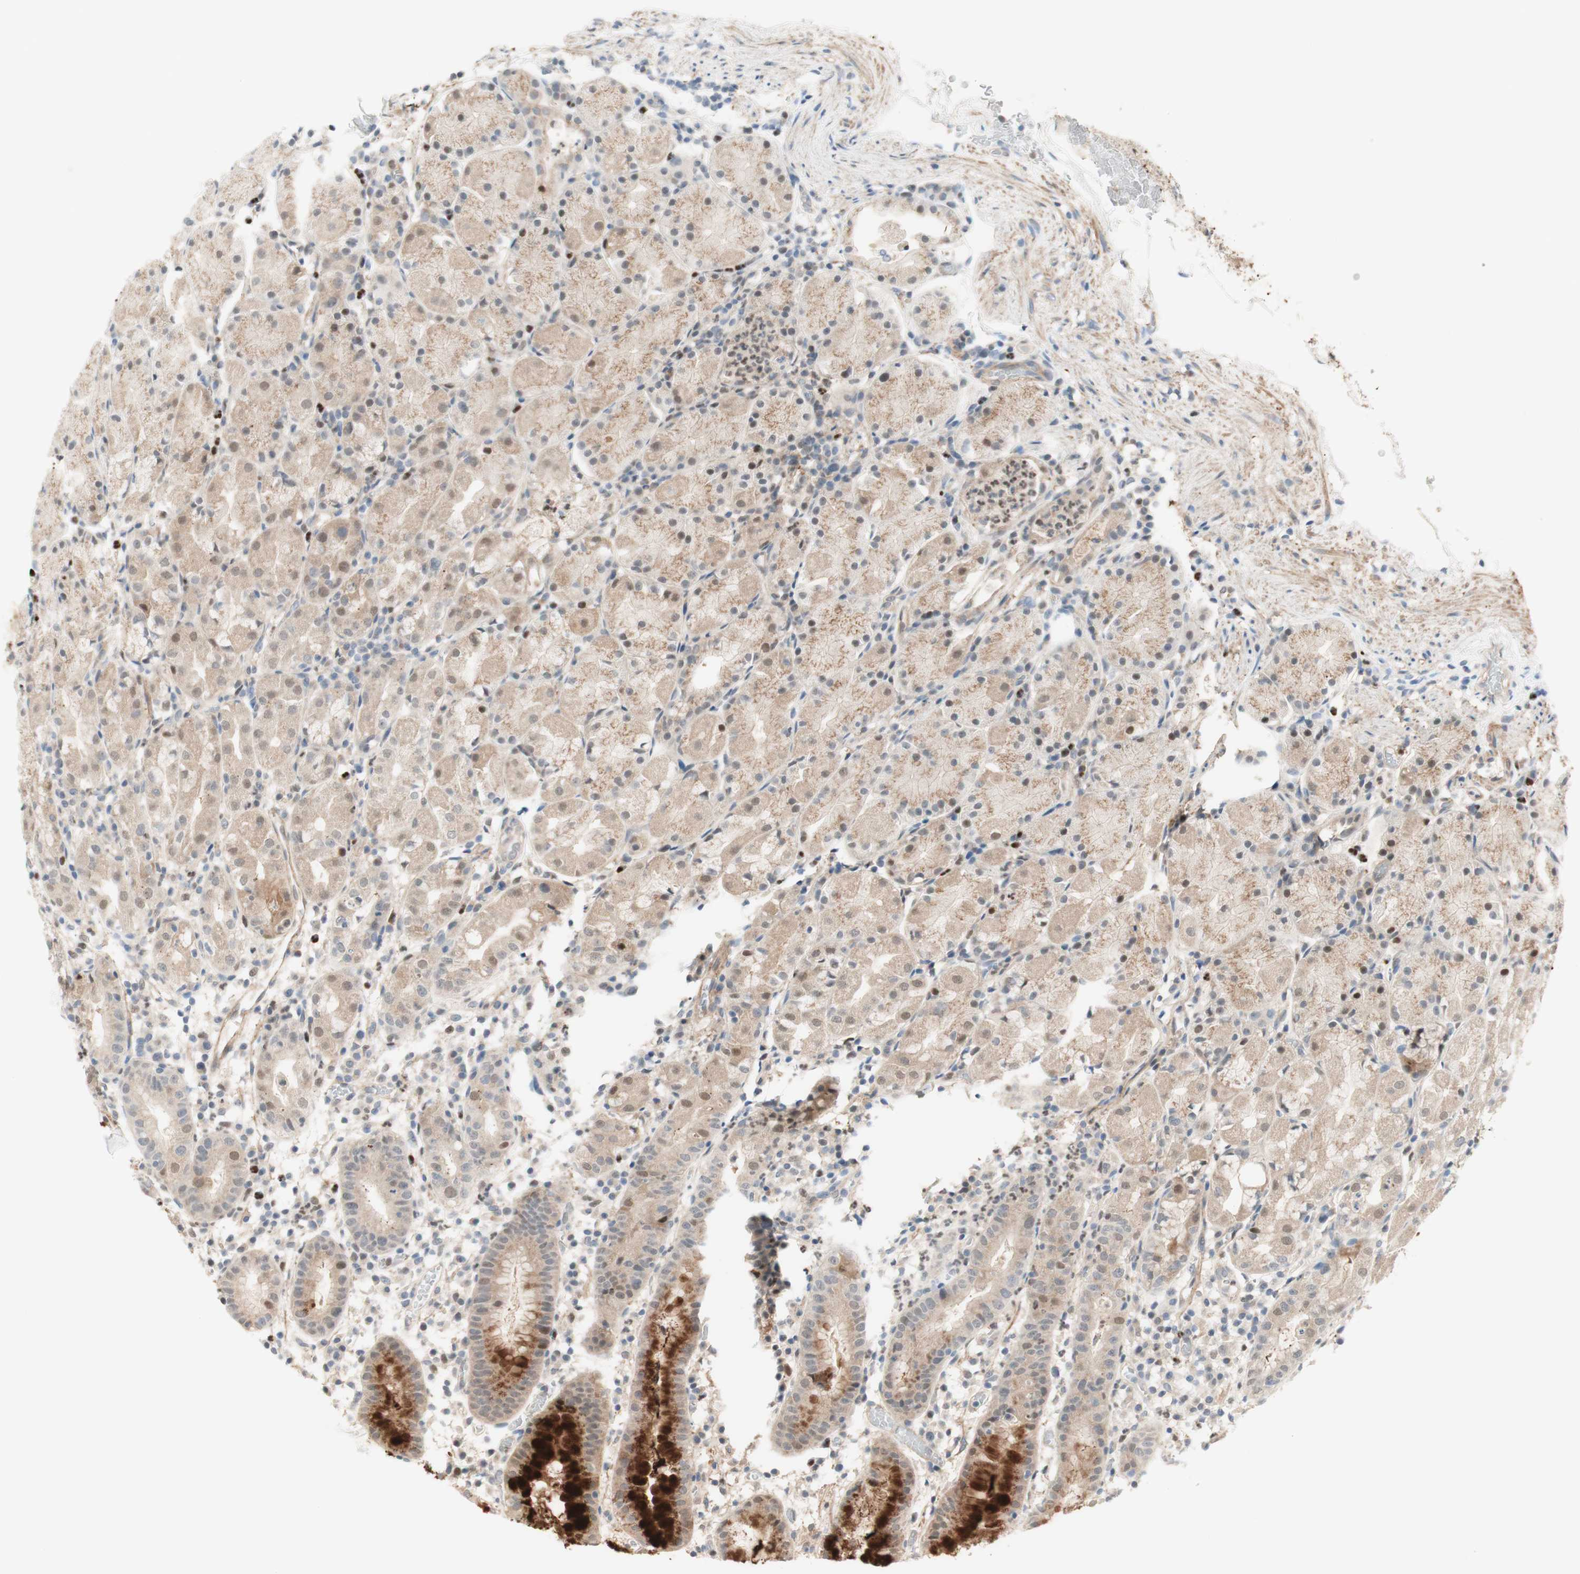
{"staining": {"intensity": "strong", "quantity": "25%-75%", "location": "cytoplasmic/membranous"}, "tissue": "stomach", "cell_type": "Glandular cells", "image_type": "normal", "snomed": [{"axis": "morphology", "description": "Normal tissue, NOS"}, {"axis": "topography", "description": "Stomach"}, {"axis": "topography", "description": "Stomach, lower"}], "caption": "Immunohistochemistry (IHC) (DAB (3,3'-diaminobenzidine)) staining of normal human stomach demonstrates strong cytoplasmic/membranous protein expression in about 25%-75% of glandular cells. The protein is stained brown, and the nuclei are stained in blue (DAB (3,3'-diaminobenzidine) IHC with brightfield microscopy, high magnification).", "gene": "RFNG", "patient": {"sex": "female", "age": 75}}